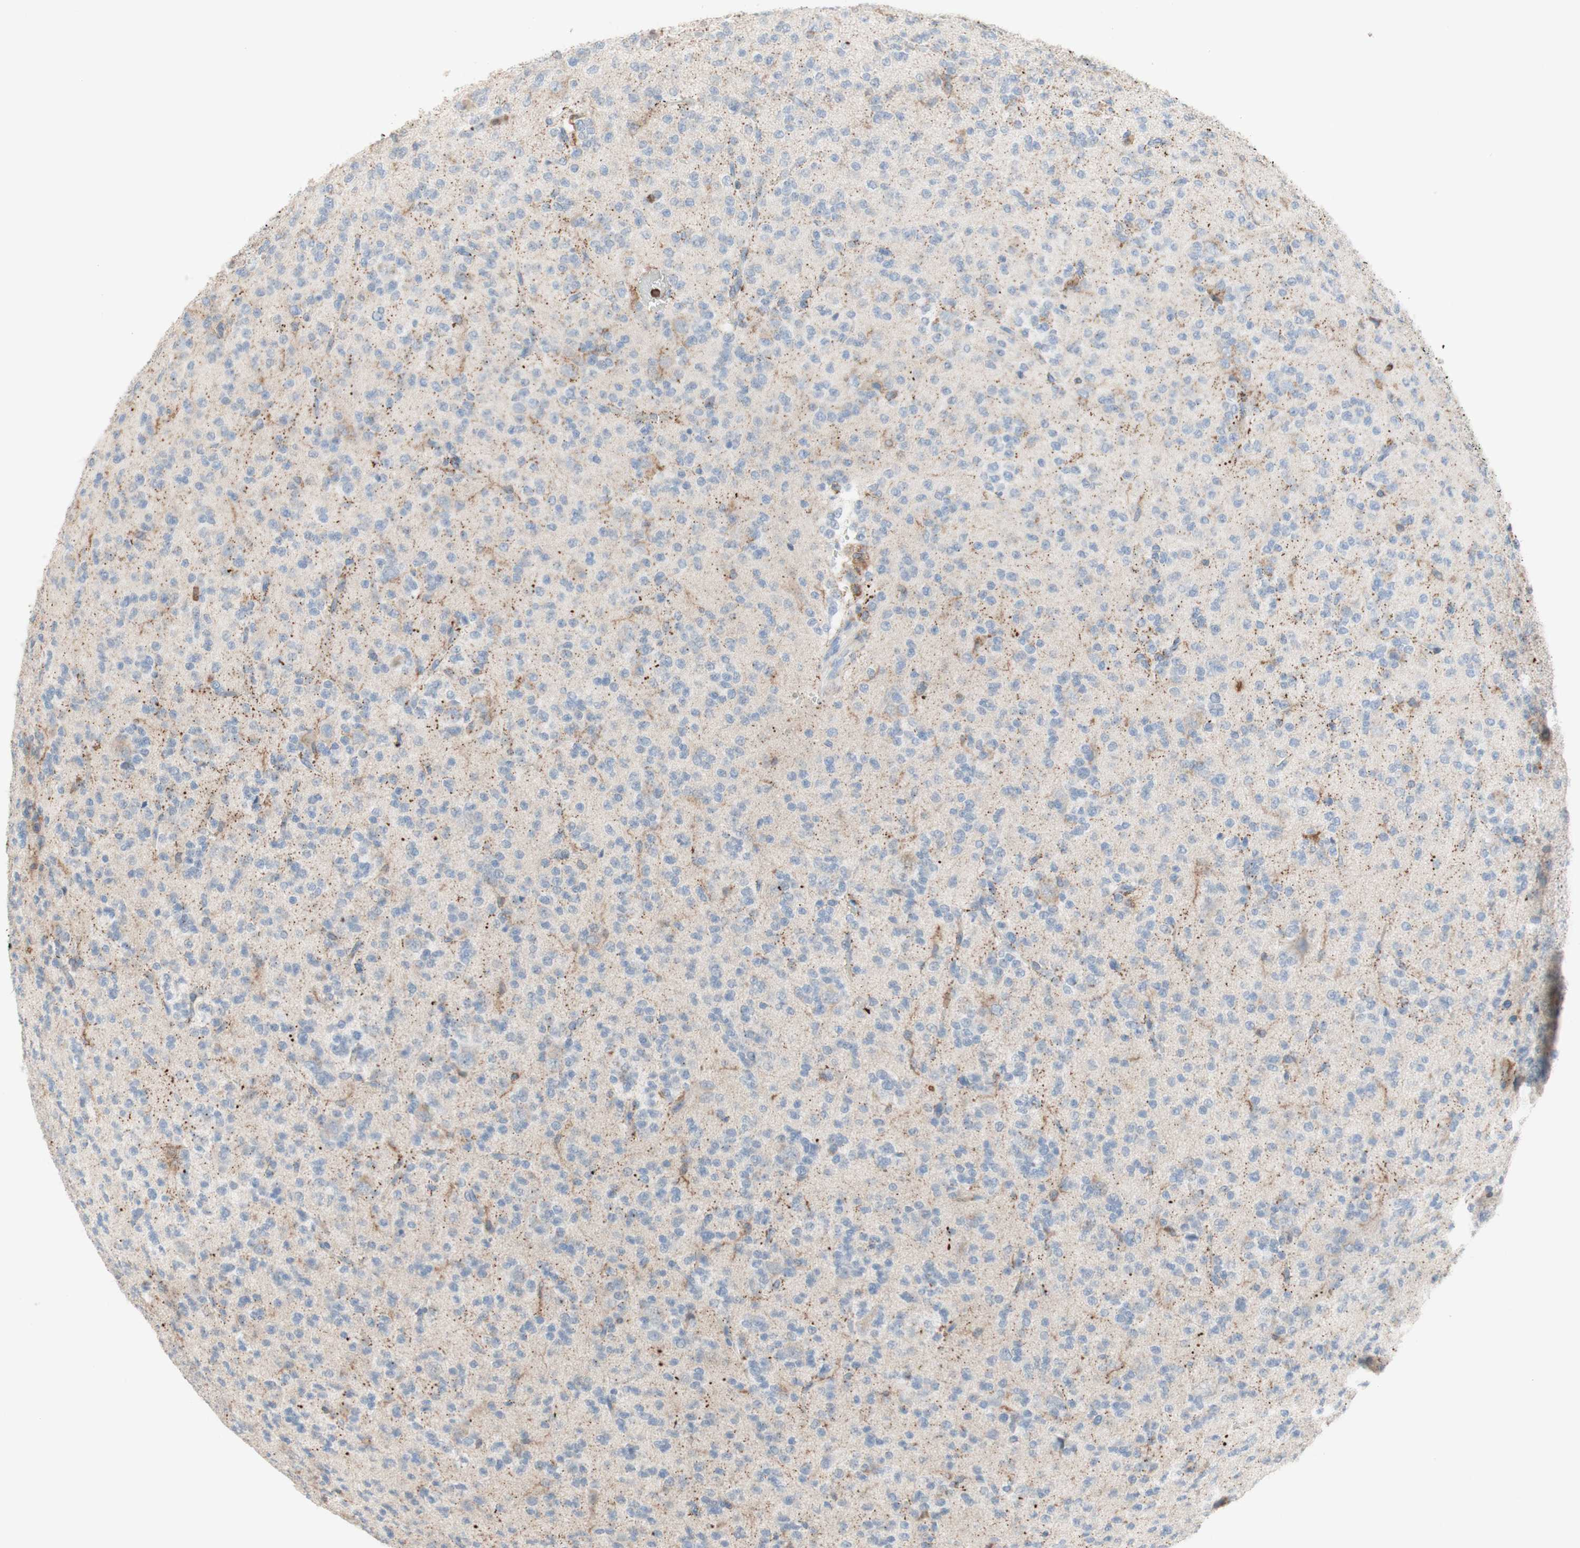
{"staining": {"intensity": "negative", "quantity": "none", "location": "none"}, "tissue": "glioma", "cell_type": "Tumor cells", "image_type": "cancer", "snomed": [{"axis": "morphology", "description": "Glioma, malignant, Low grade"}, {"axis": "topography", "description": "Brain"}], "caption": "Tumor cells show no significant positivity in glioma.", "gene": "SPINK6", "patient": {"sex": "male", "age": 38}}